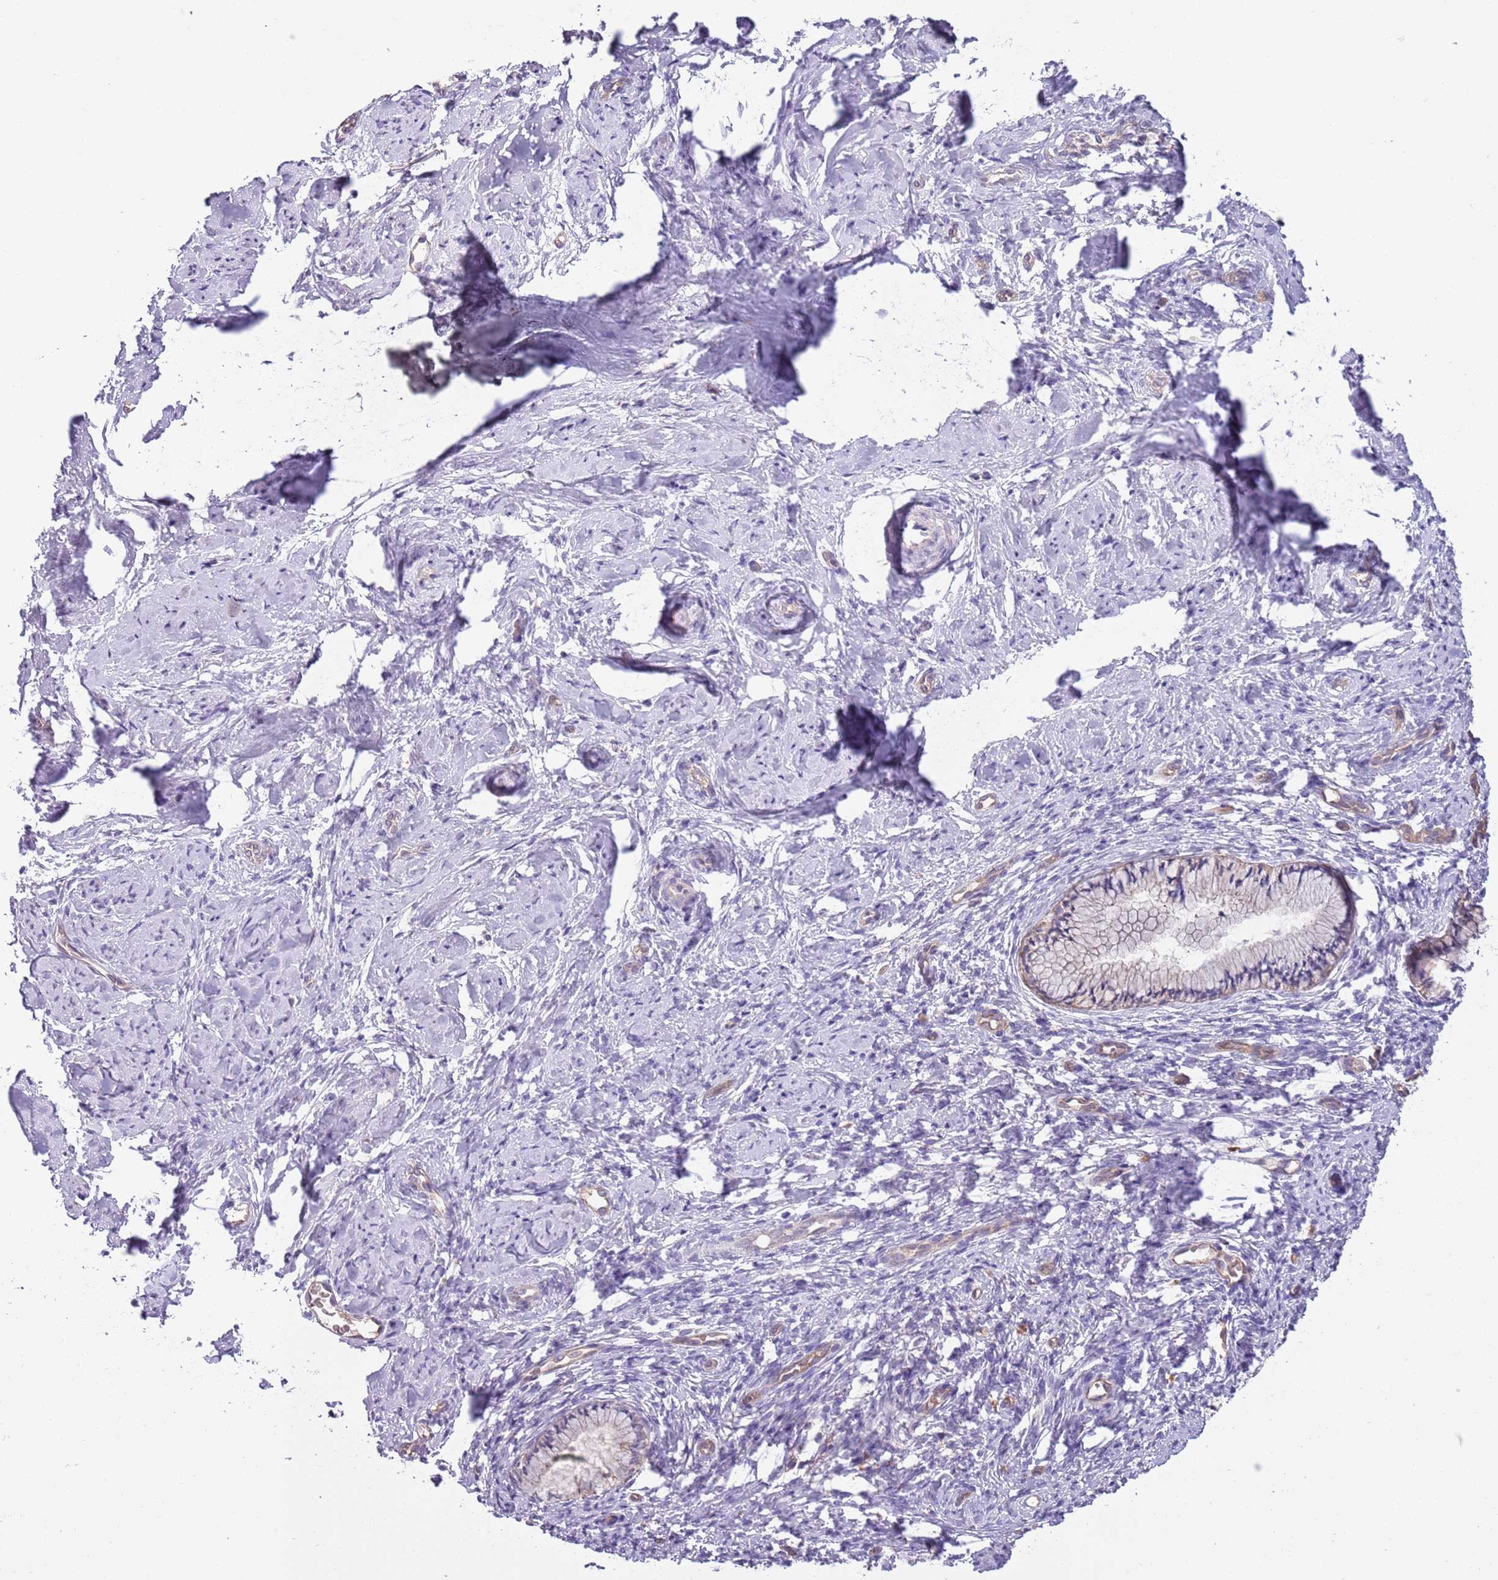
{"staining": {"intensity": "negative", "quantity": "none", "location": "none"}, "tissue": "cervix", "cell_type": "Glandular cells", "image_type": "normal", "snomed": [{"axis": "morphology", "description": "Normal tissue, NOS"}, {"axis": "topography", "description": "Cervix"}], "caption": "The micrograph demonstrates no staining of glandular cells in unremarkable cervix.", "gene": "HES3", "patient": {"sex": "female", "age": 57}}